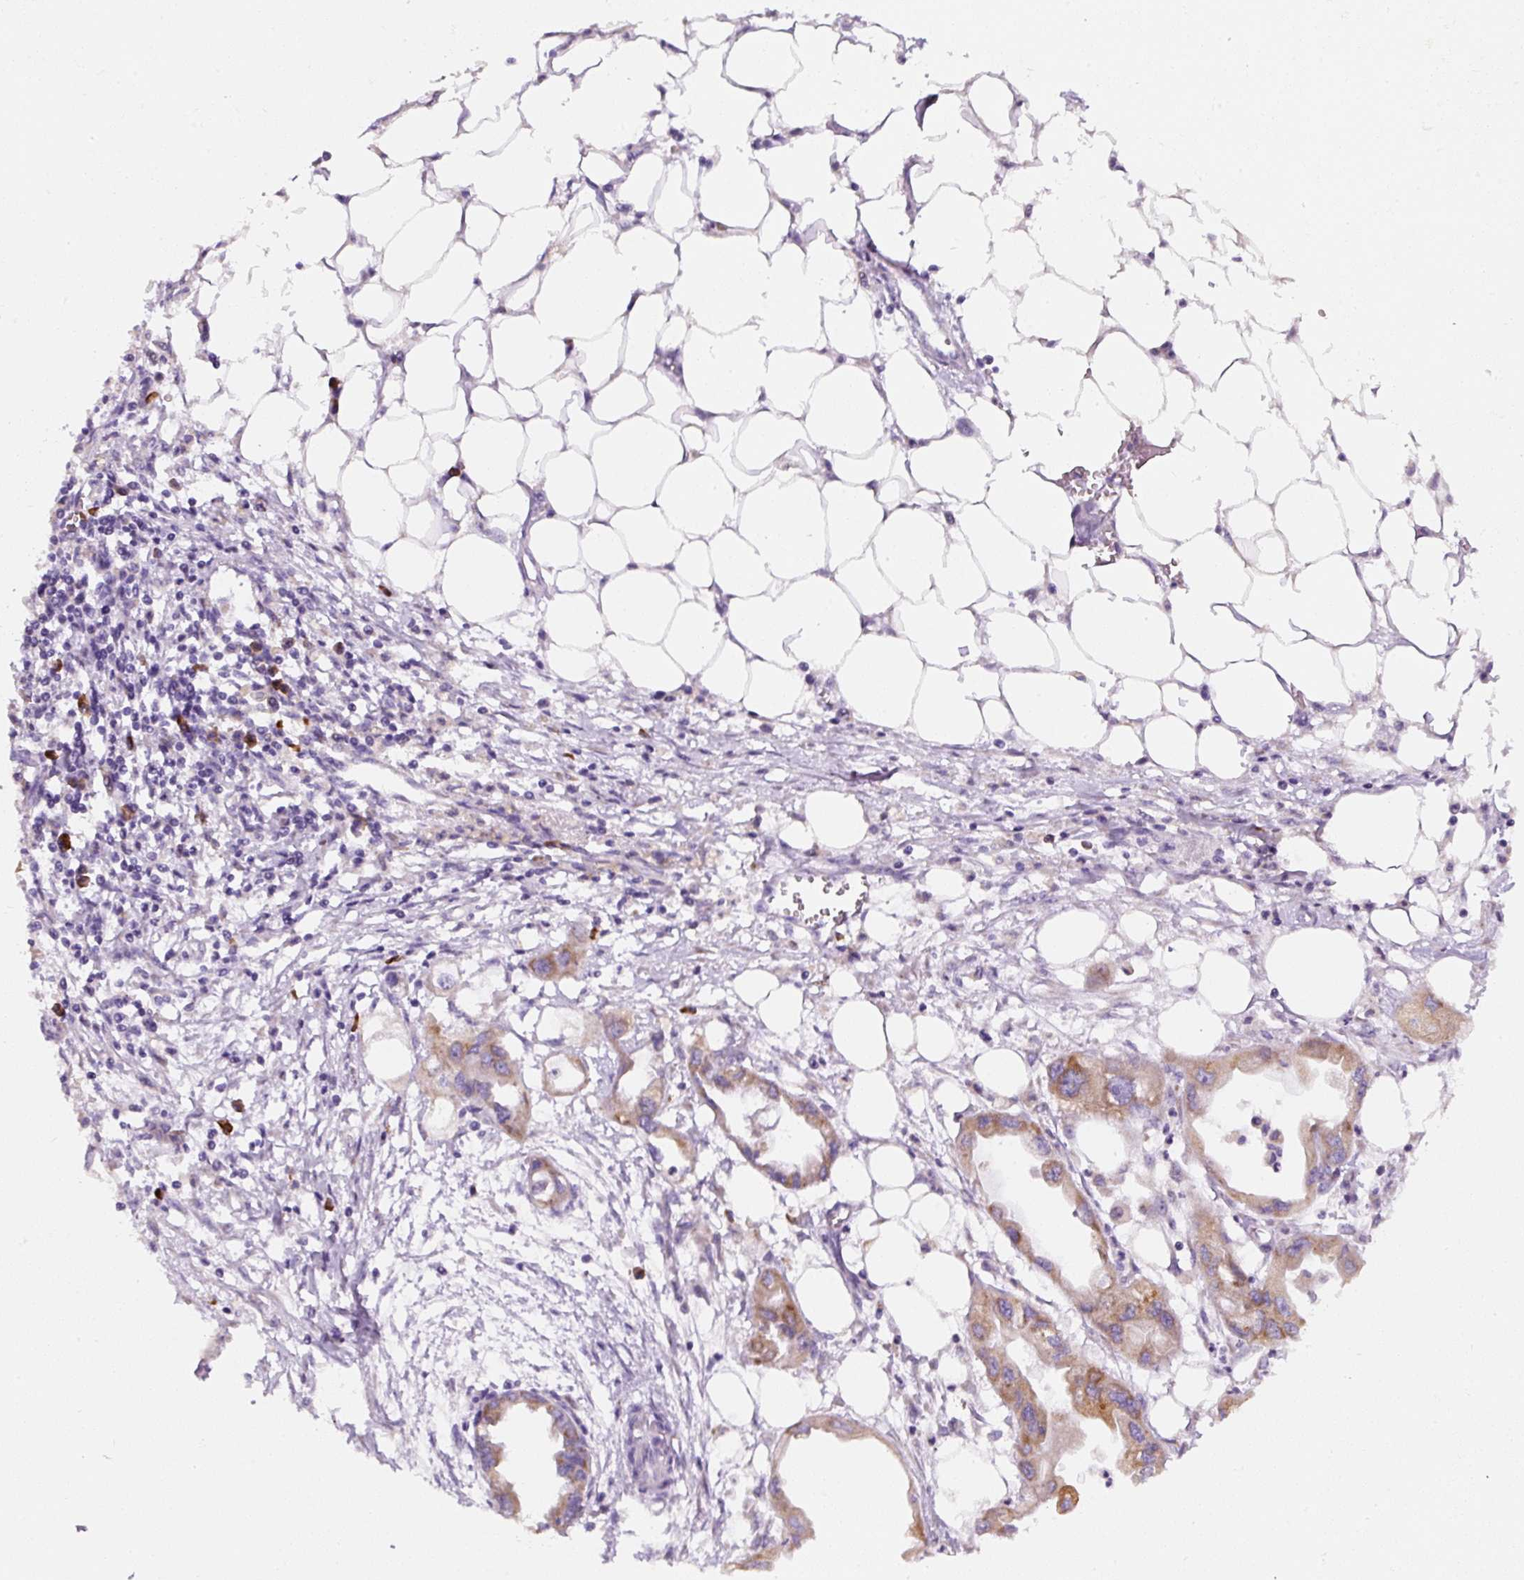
{"staining": {"intensity": "moderate", "quantity": ">75%", "location": "cytoplasmic/membranous"}, "tissue": "endometrial cancer", "cell_type": "Tumor cells", "image_type": "cancer", "snomed": [{"axis": "morphology", "description": "Adenocarcinoma, NOS"}, {"axis": "morphology", "description": "Adenocarcinoma, metastatic, NOS"}, {"axis": "topography", "description": "Adipose tissue"}, {"axis": "topography", "description": "Endometrium"}], "caption": "DAB immunohistochemical staining of endometrial adenocarcinoma demonstrates moderate cytoplasmic/membranous protein expression in approximately >75% of tumor cells.", "gene": "DDOST", "patient": {"sex": "female", "age": 67}}